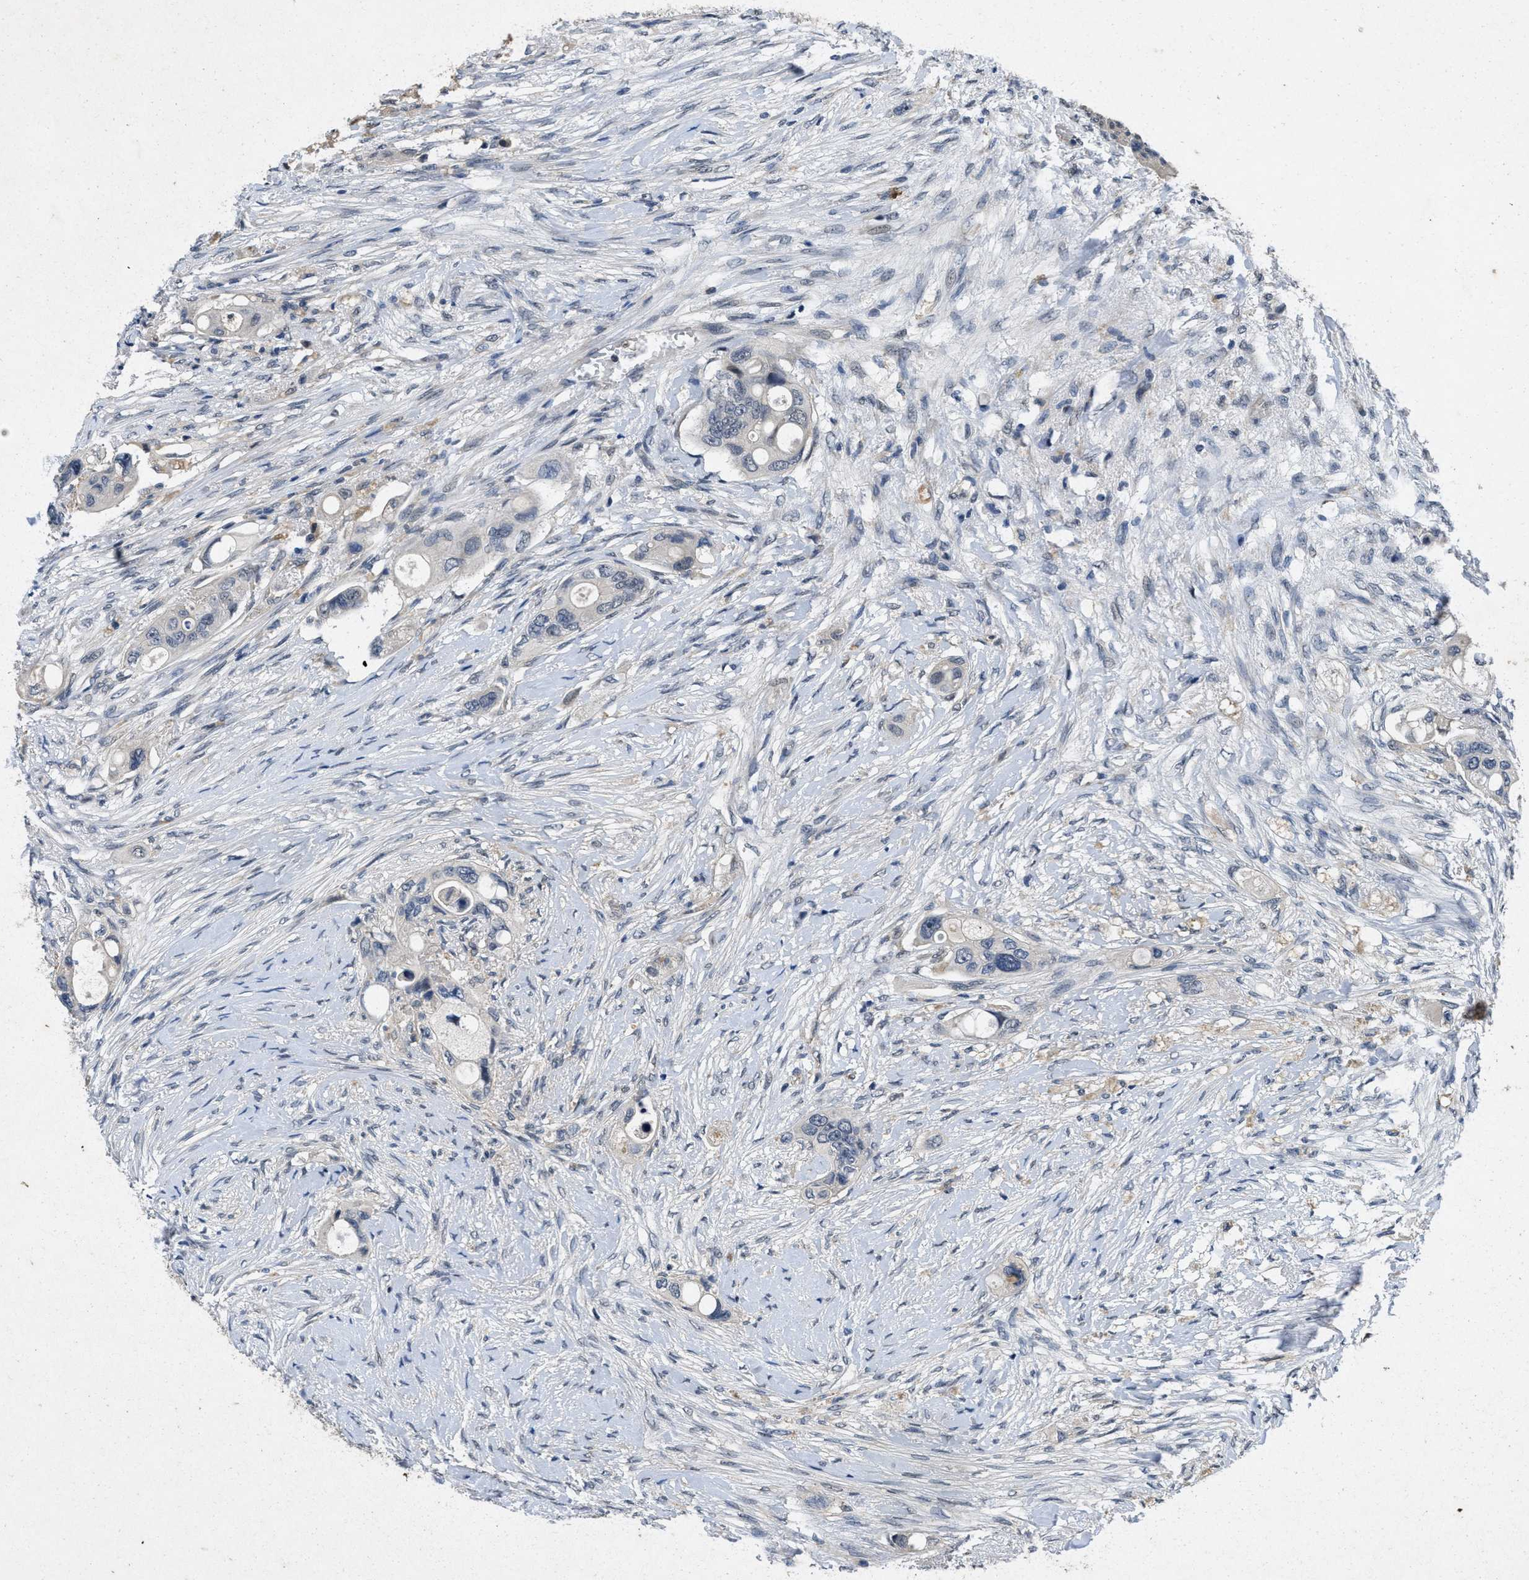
{"staining": {"intensity": "negative", "quantity": "none", "location": "none"}, "tissue": "colorectal cancer", "cell_type": "Tumor cells", "image_type": "cancer", "snomed": [{"axis": "morphology", "description": "Adenocarcinoma, NOS"}, {"axis": "topography", "description": "Colon"}], "caption": "This is a image of IHC staining of colorectal adenocarcinoma, which shows no positivity in tumor cells. (DAB (3,3'-diaminobenzidine) IHC, high magnification).", "gene": "PAPOLG", "patient": {"sex": "female", "age": 57}}